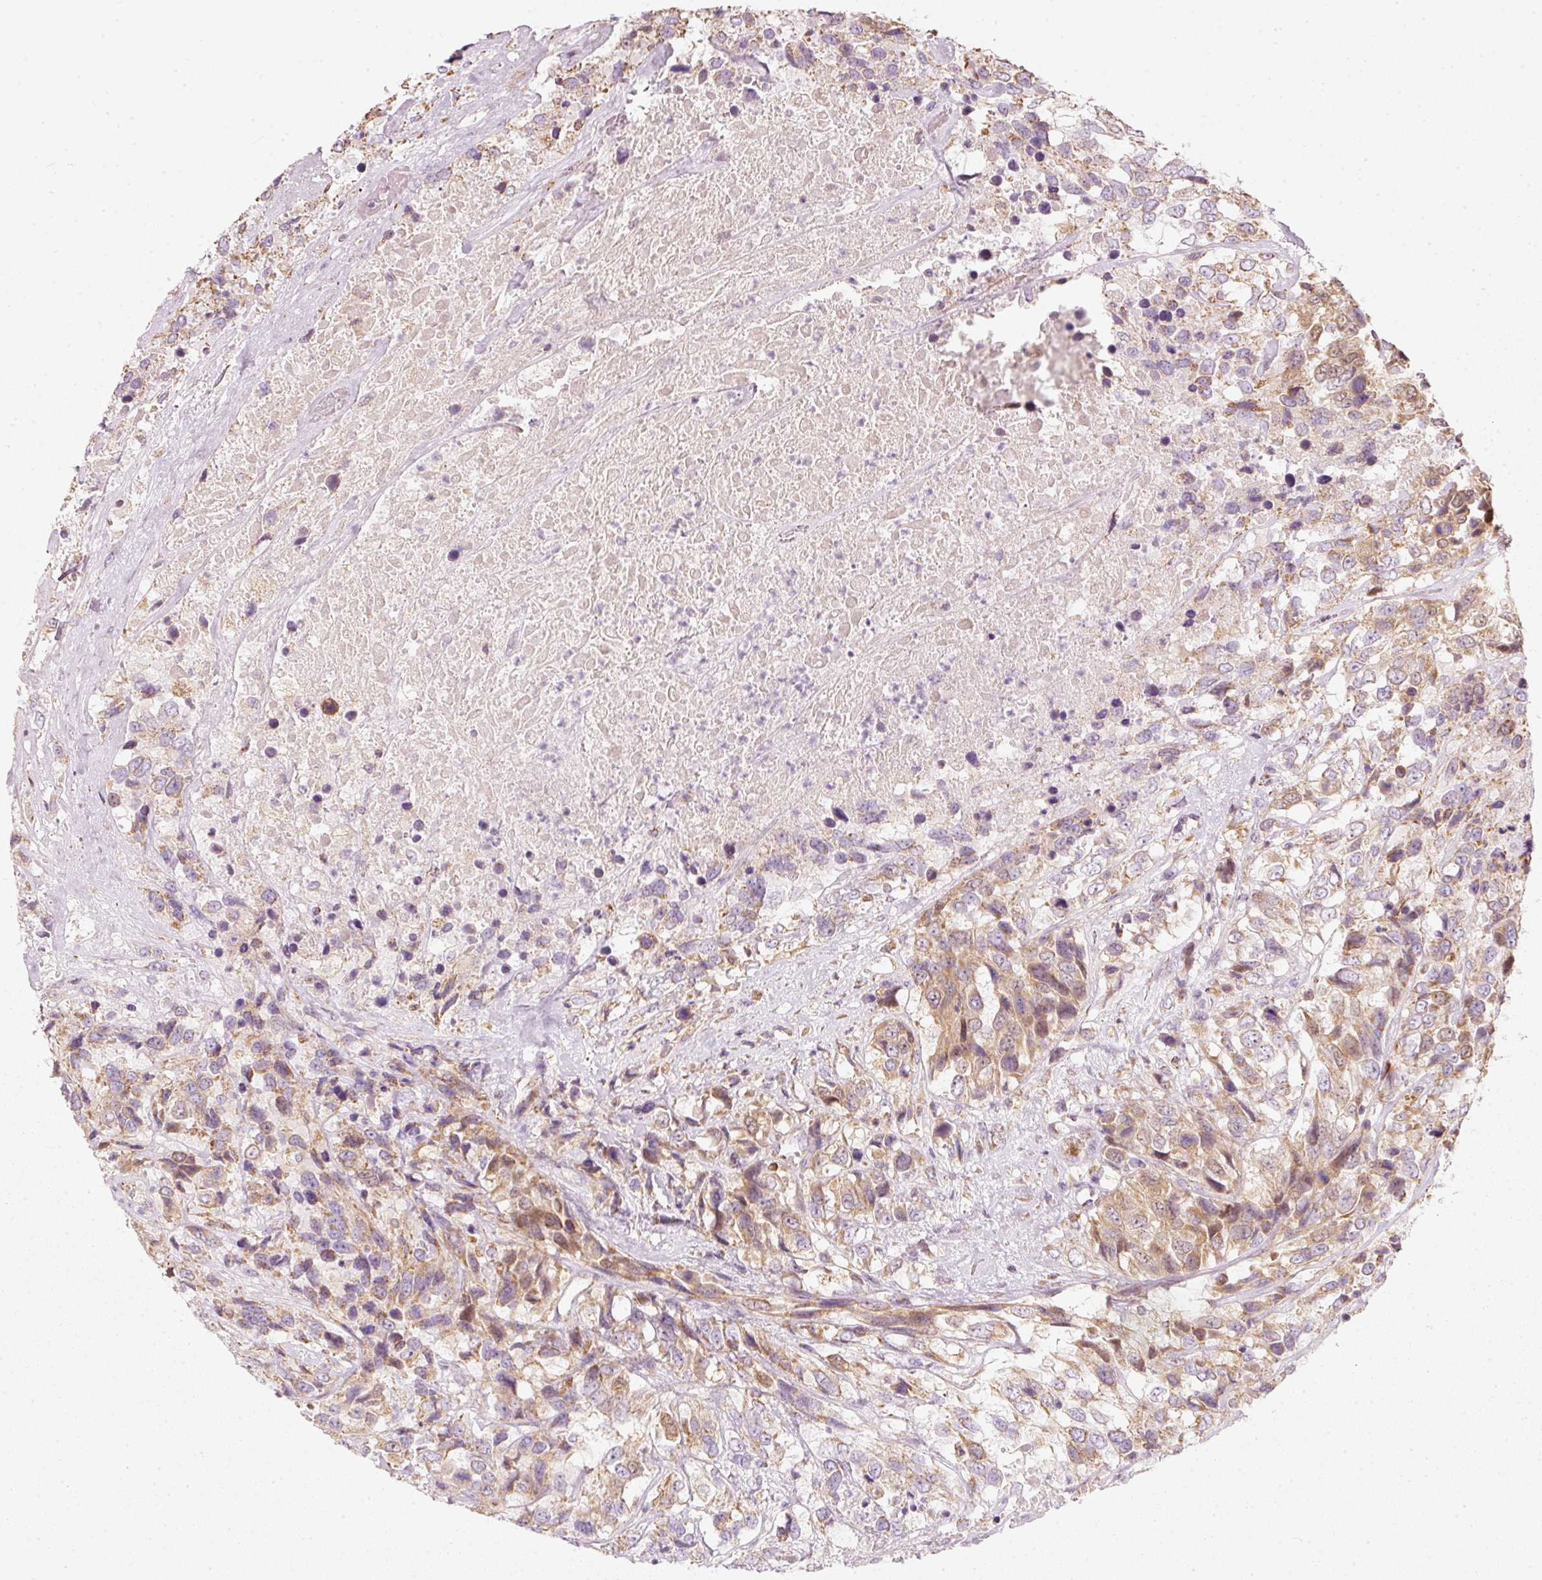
{"staining": {"intensity": "moderate", "quantity": "25%-75%", "location": "cytoplasmic/membranous,nuclear"}, "tissue": "urothelial cancer", "cell_type": "Tumor cells", "image_type": "cancer", "snomed": [{"axis": "morphology", "description": "Urothelial carcinoma, High grade"}, {"axis": "topography", "description": "Urinary bladder"}], "caption": "Immunohistochemical staining of urothelial cancer displays medium levels of moderate cytoplasmic/membranous and nuclear positivity in about 25%-75% of tumor cells.", "gene": "DUT", "patient": {"sex": "female", "age": 70}}